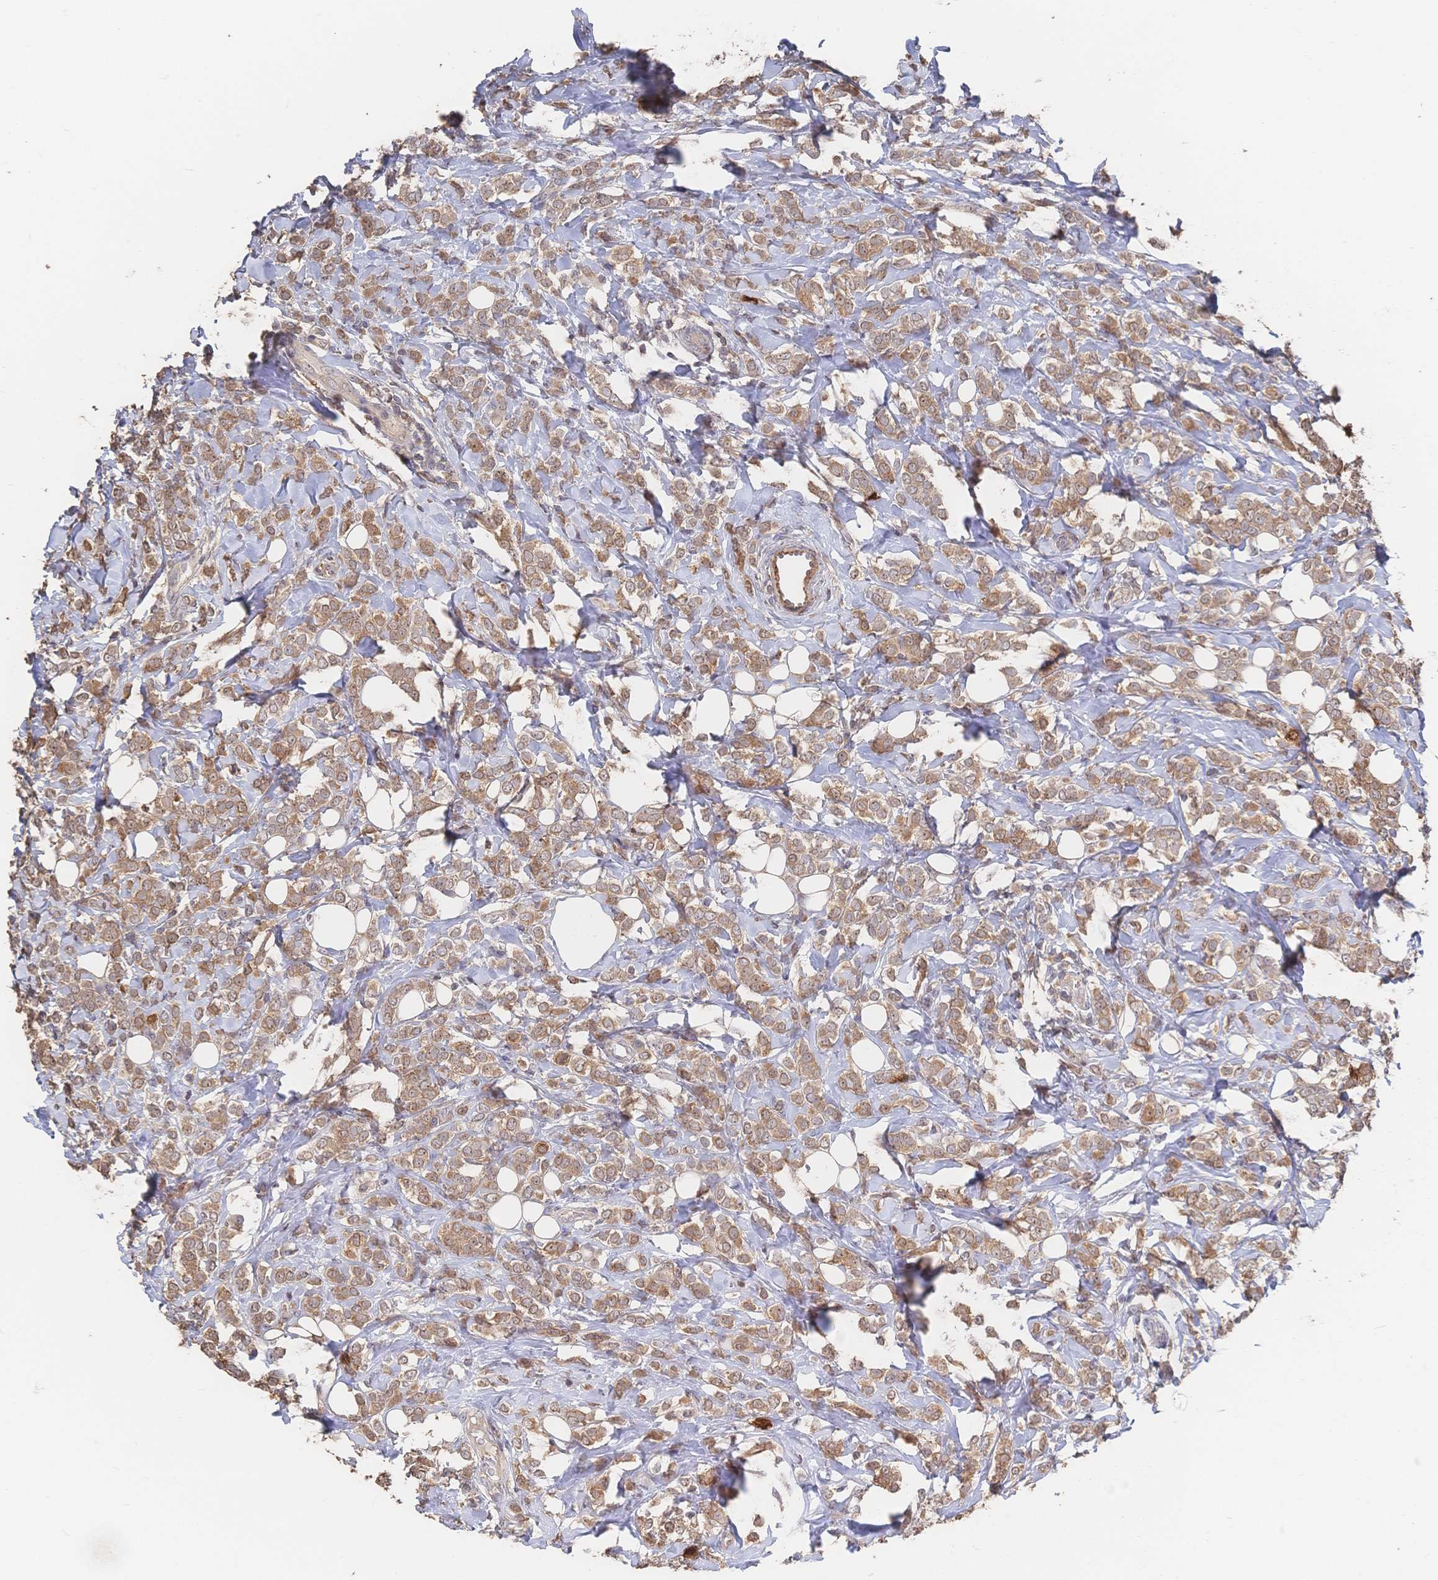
{"staining": {"intensity": "moderate", "quantity": ">75%", "location": "cytoplasmic/membranous"}, "tissue": "breast cancer", "cell_type": "Tumor cells", "image_type": "cancer", "snomed": [{"axis": "morphology", "description": "Lobular carcinoma"}, {"axis": "topography", "description": "Breast"}], "caption": "Immunohistochemical staining of breast cancer exhibits medium levels of moderate cytoplasmic/membranous protein positivity in about >75% of tumor cells.", "gene": "DNAJA4", "patient": {"sex": "female", "age": 49}}